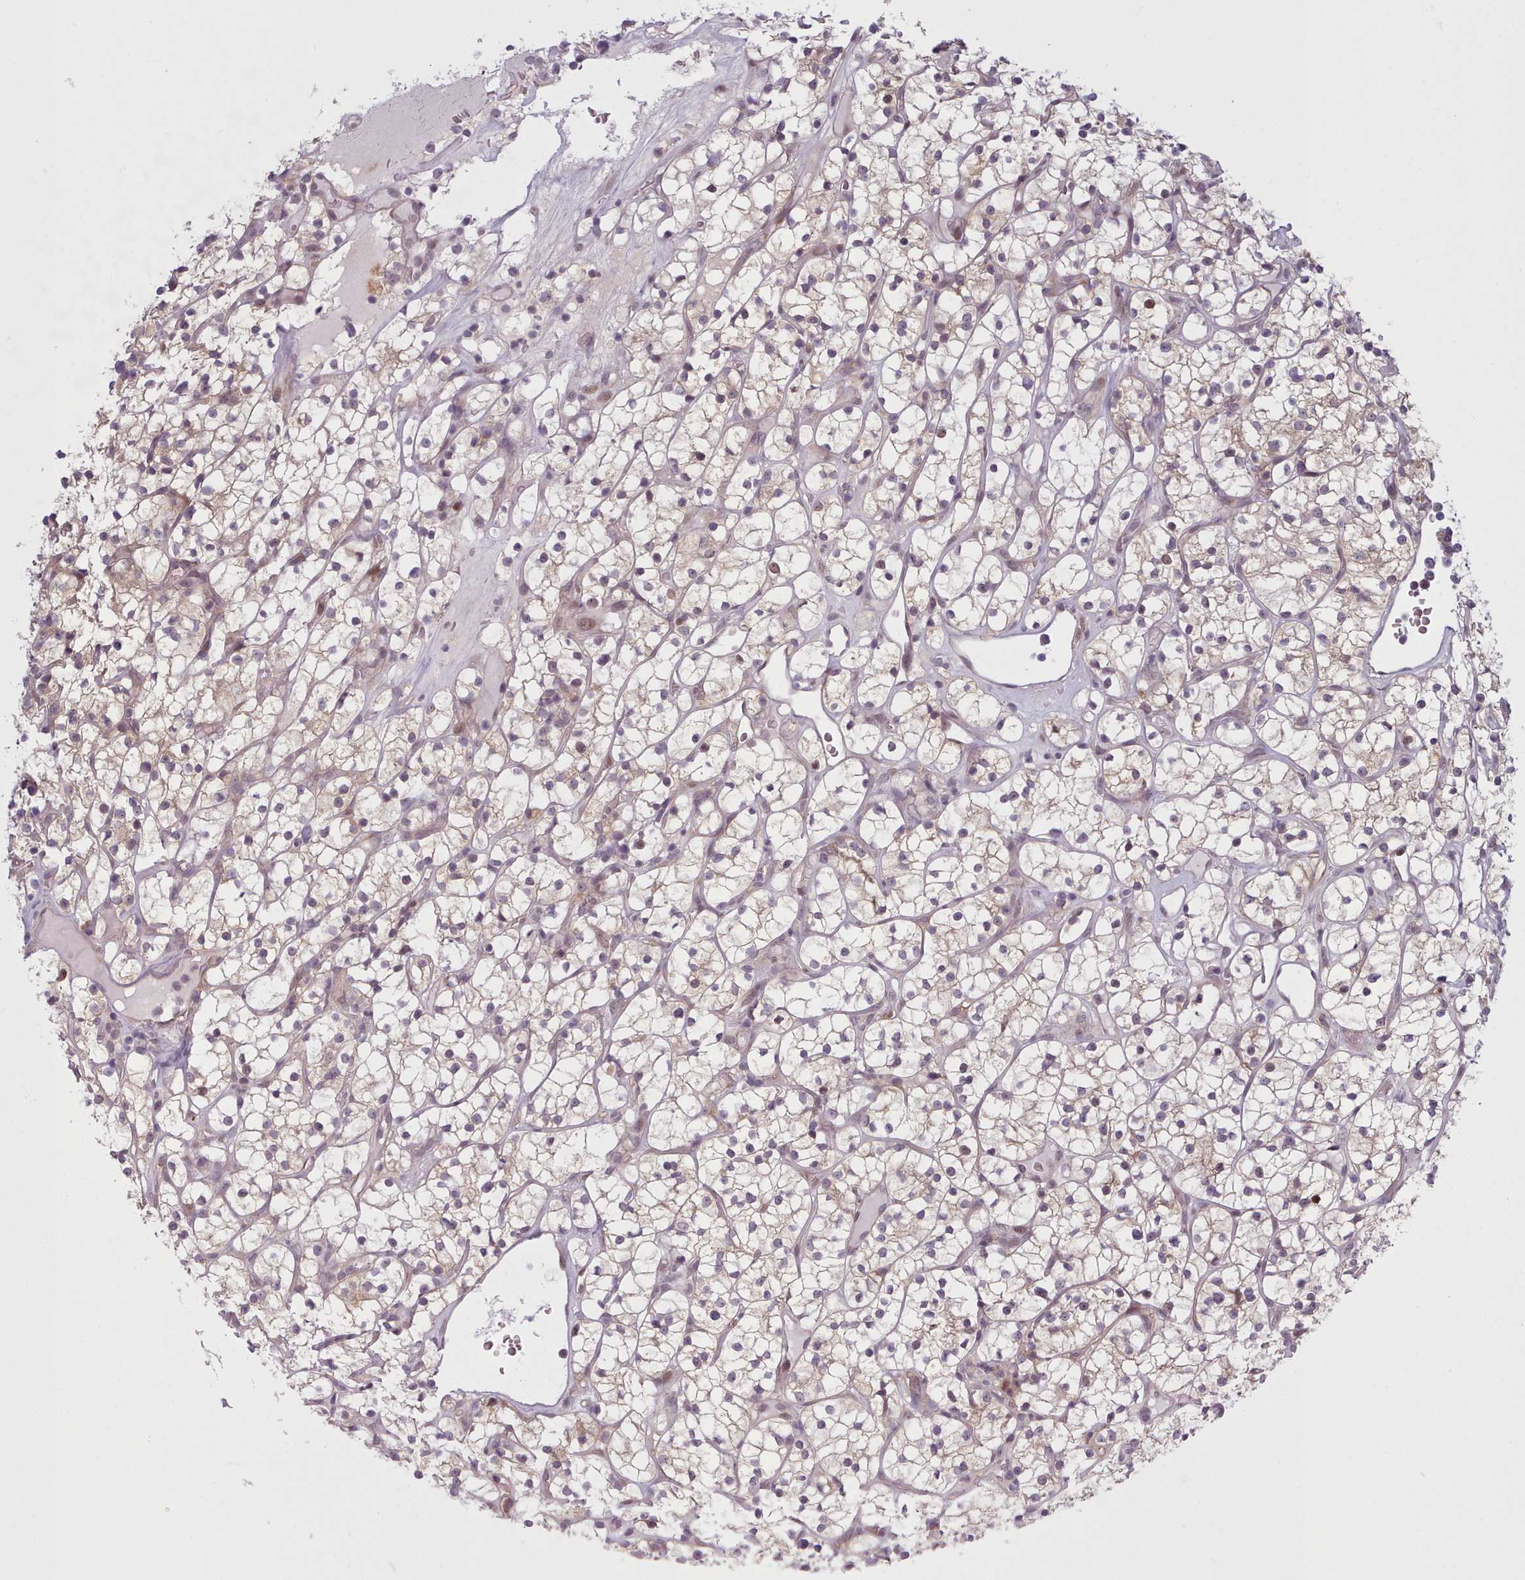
{"staining": {"intensity": "weak", "quantity": "25%-75%", "location": "cytoplasmic/membranous"}, "tissue": "renal cancer", "cell_type": "Tumor cells", "image_type": "cancer", "snomed": [{"axis": "morphology", "description": "Adenocarcinoma, NOS"}, {"axis": "topography", "description": "Kidney"}], "caption": "Tumor cells show weak cytoplasmic/membranous positivity in about 25%-75% of cells in renal adenocarcinoma.", "gene": "KBTBD7", "patient": {"sex": "female", "age": 64}}